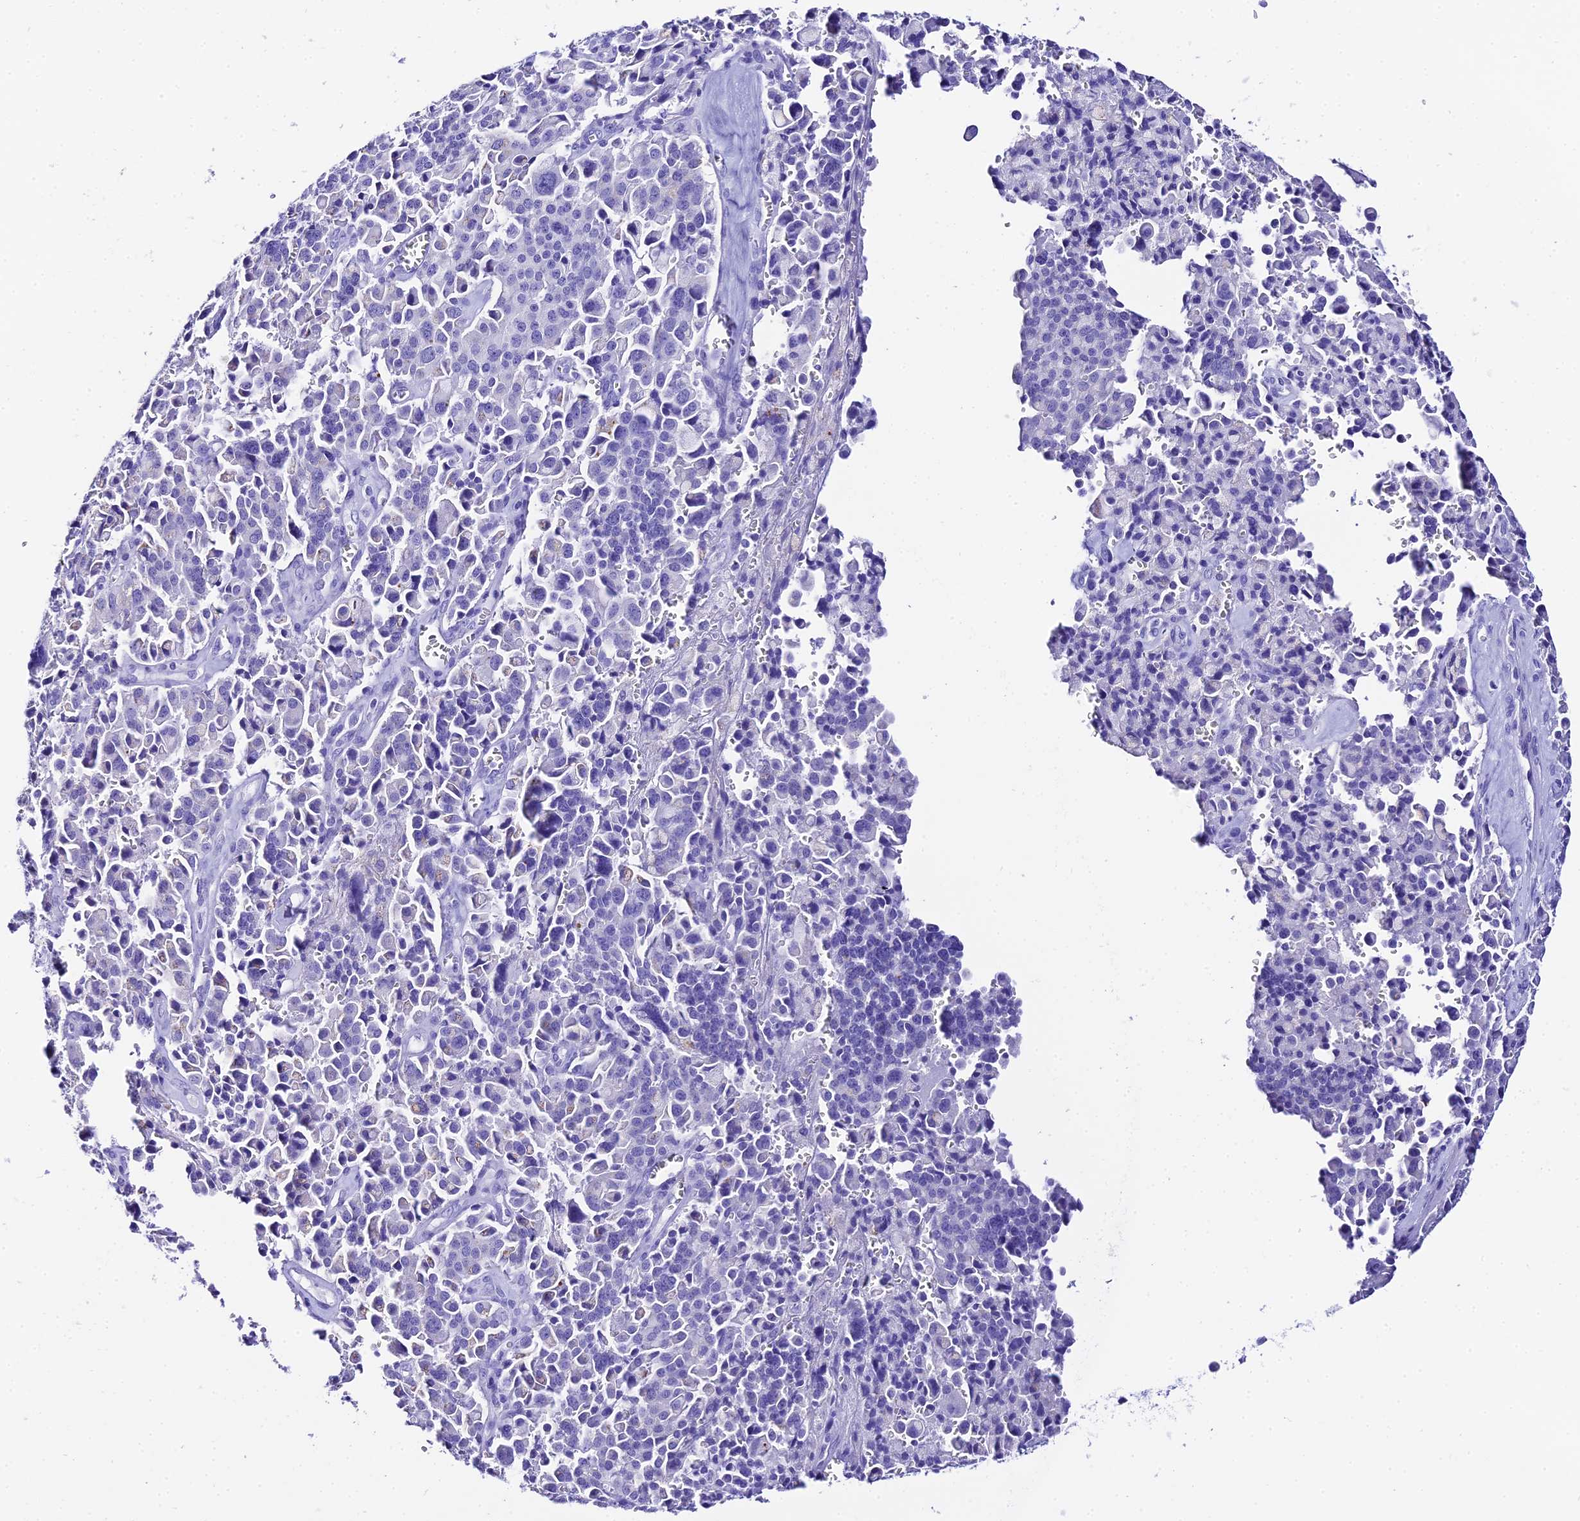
{"staining": {"intensity": "negative", "quantity": "none", "location": "none"}, "tissue": "pancreatic cancer", "cell_type": "Tumor cells", "image_type": "cancer", "snomed": [{"axis": "morphology", "description": "Adenocarcinoma, NOS"}, {"axis": "topography", "description": "Pancreas"}], "caption": "IHC micrograph of human pancreatic cancer stained for a protein (brown), which demonstrates no positivity in tumor cells.", "gene": "TRMT44", "patient": {"sex": "male", "age": 65}}